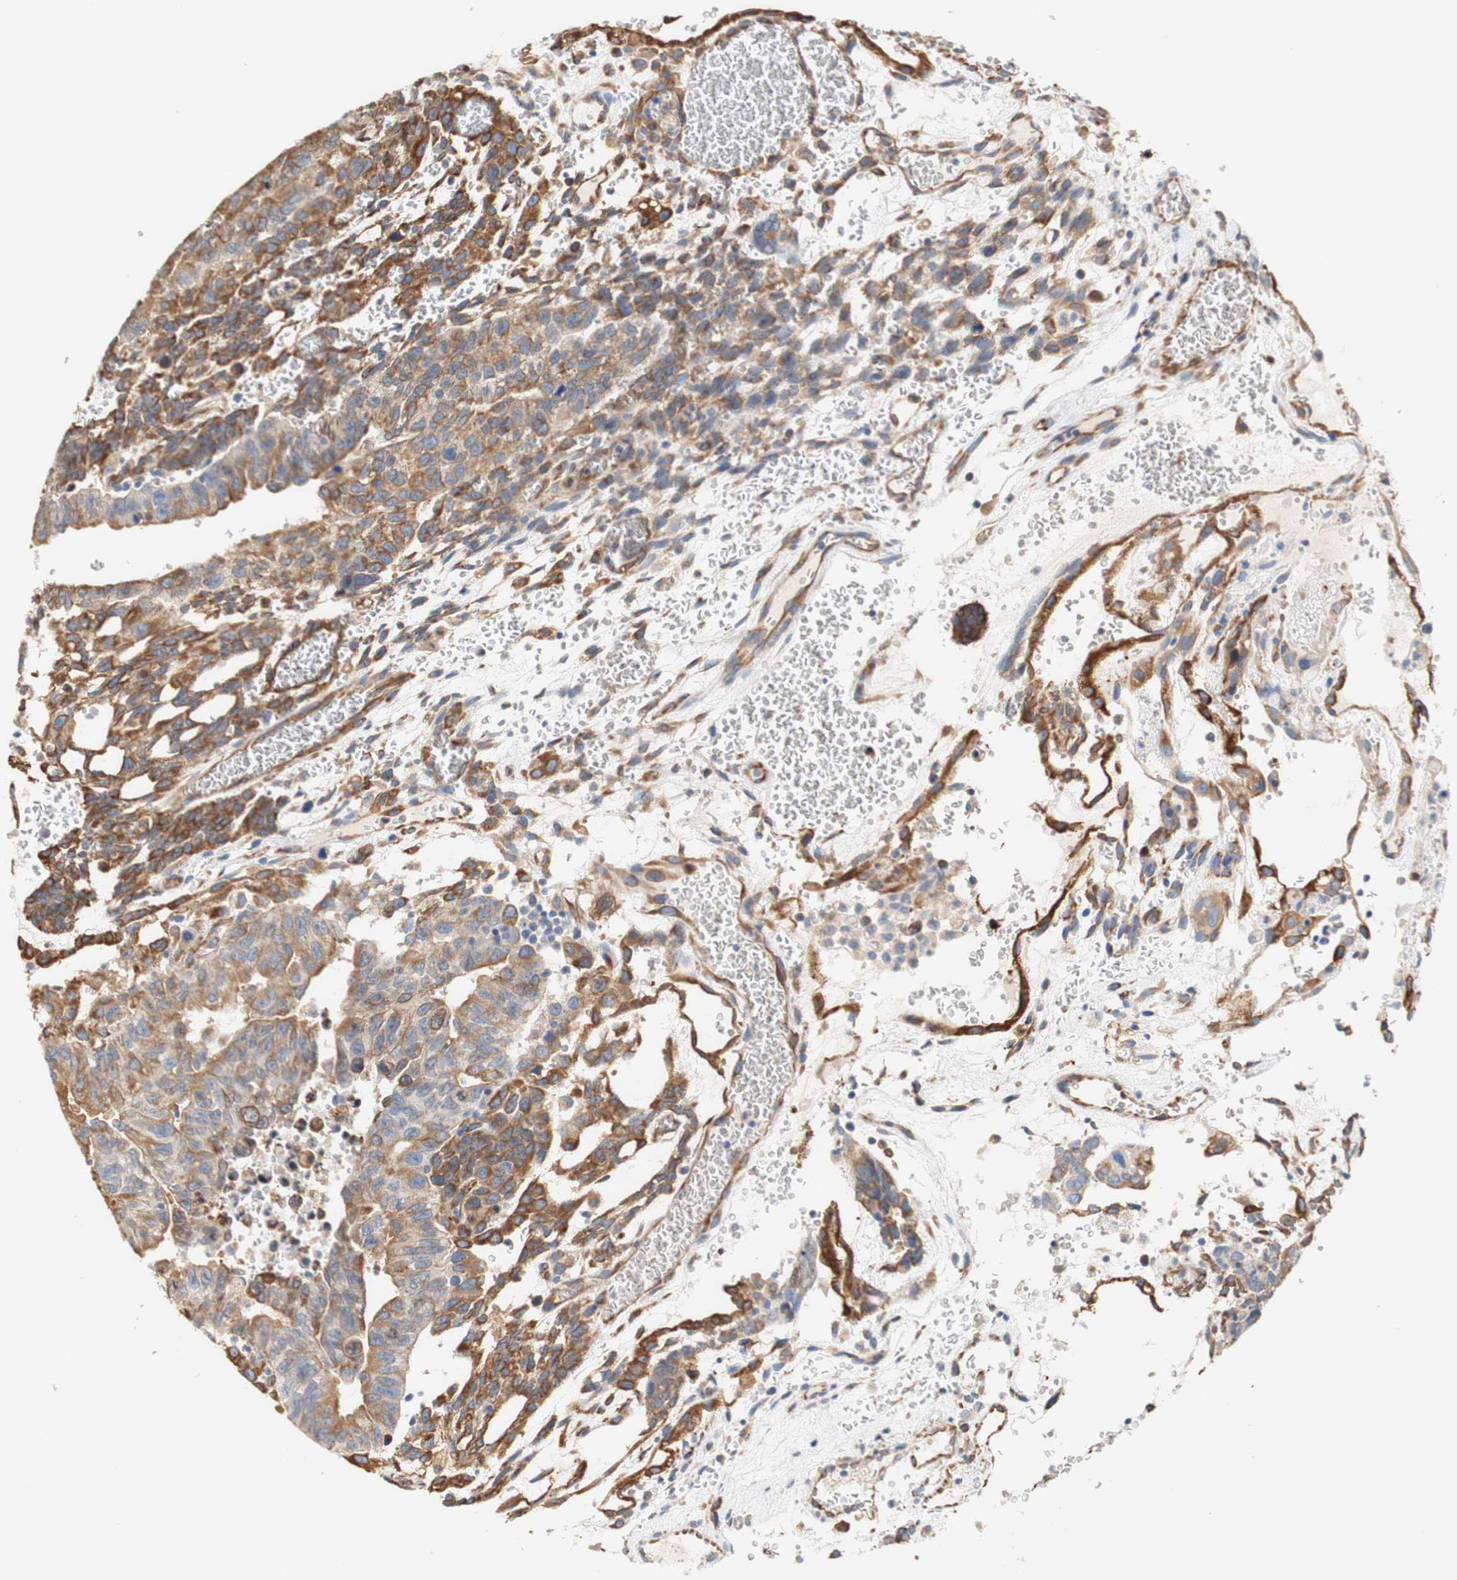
{"staining": {"intensity": "moderate", "quantity": ">75%", "location": "cytoplasmic/membranous"}, "tissue": "testis cancer", "cell_type": "Tumor cells", "image_type": "cancer", "snomed": [{"axis": "morphology", "description": "Seminoma, NOS"}, {"axis": "morphology", "description": "Carcinoma, Embryonal, NOS"}, {"axis": "topography", "description": "Testis"}], "caption": "Testis cancer stained for a protein exhibits moderate cytoplasmic/membranous positivity in tumor cells. The protein of interest is stained brown, and the nuclei are stained in blue (DAB IHC with brightfield microscopy, high magnification).", "gene": "EIF2AK4", "patient": {"sex": "male", "age": 52}}